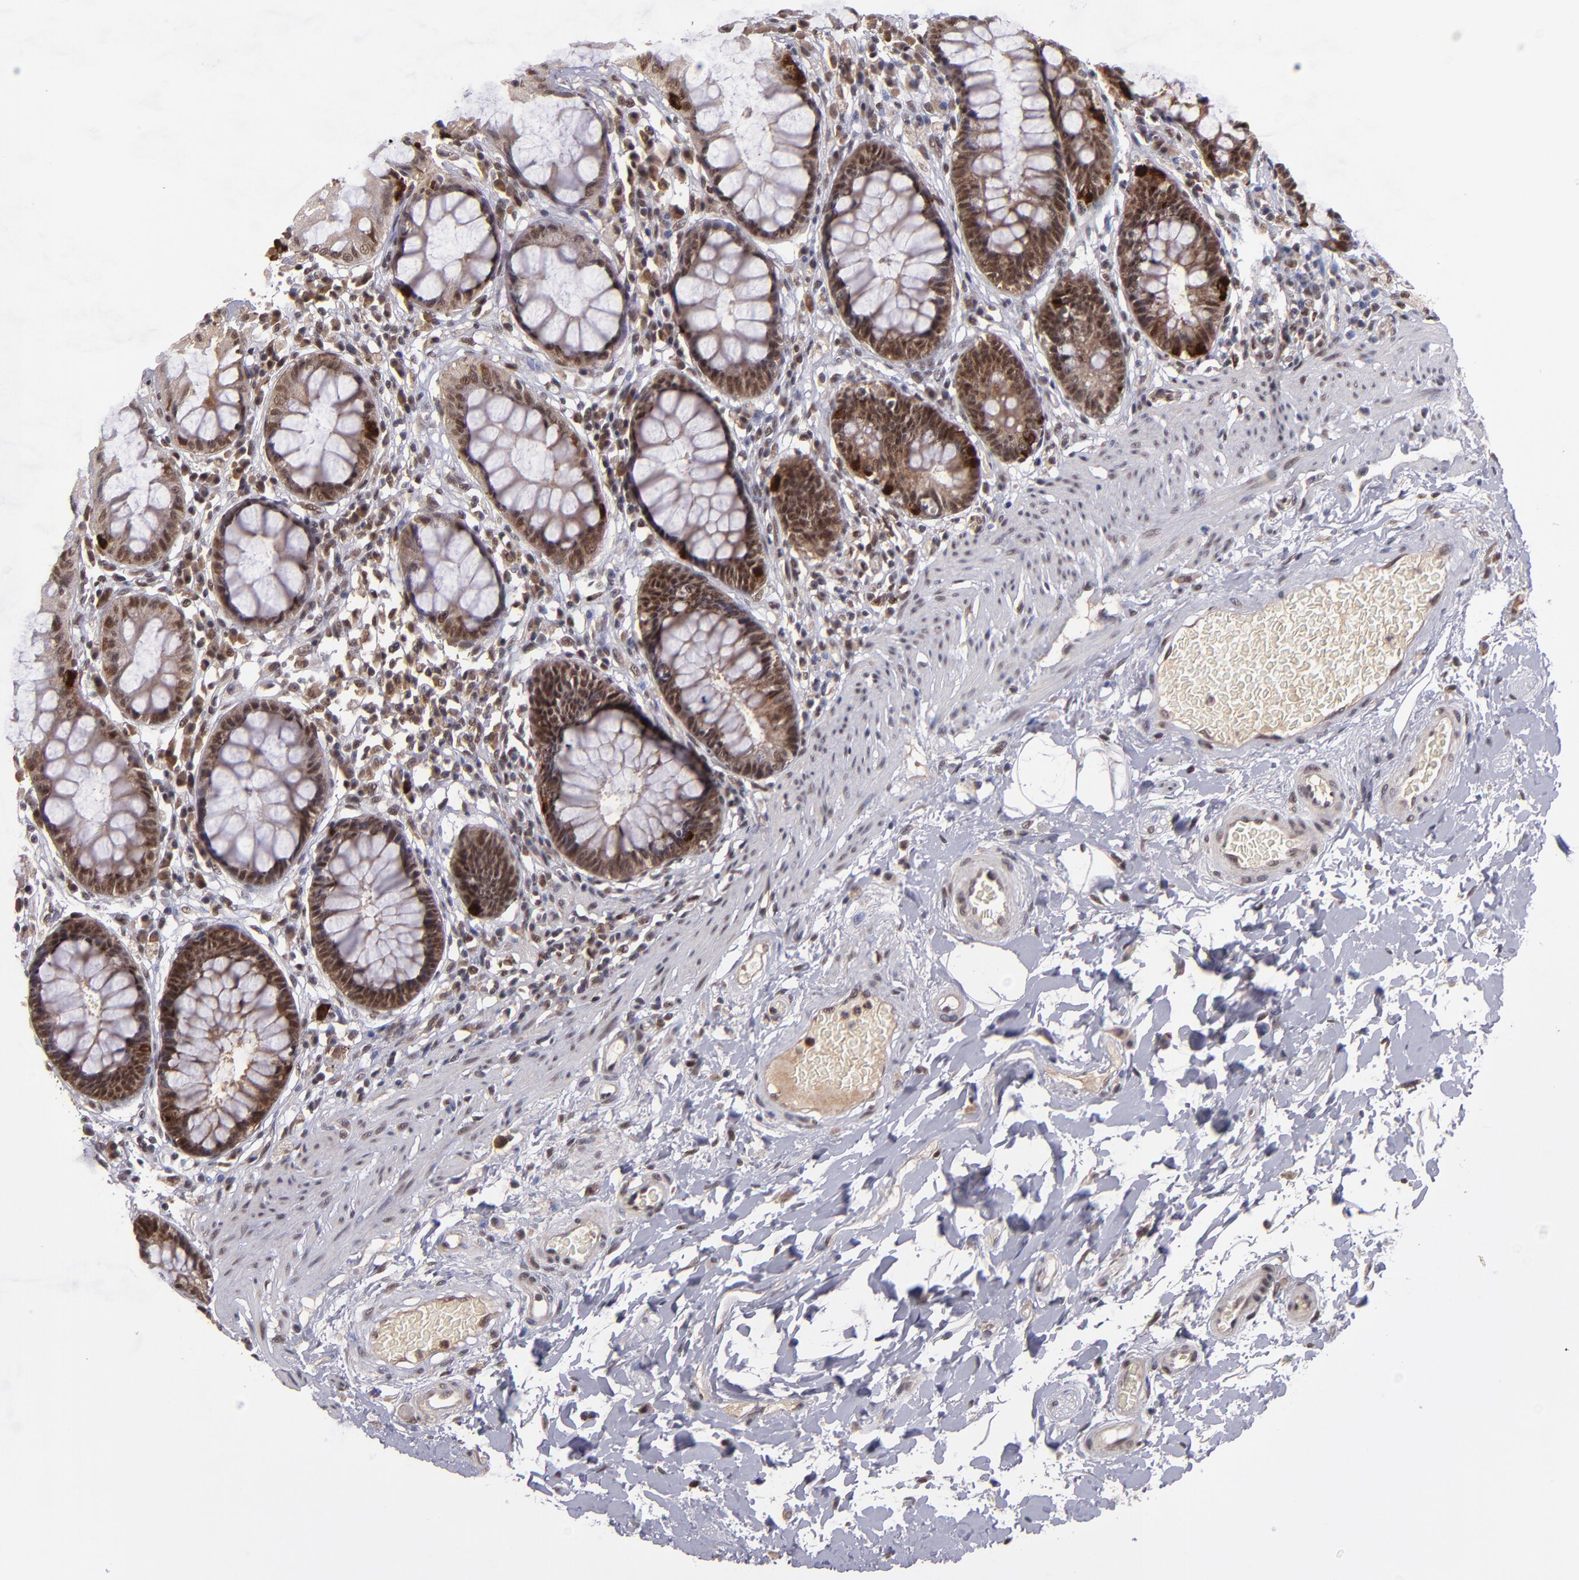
{"staining": {"intensity": "strong", "quantity": ">75%", "location": "cytoplasmic/membranous,nuclear"}, "tissue": "rectum", "cell_type": "Glandular cells", "image_type": "normal", "snomed": [{"axis": "morphology", "description": "Normal tissue, NOS"}, {"axis": "topography", "description": "Rectum"}], "caption": "DAB (3,3'-diaminobenzidine) immunohistochemical staining of unremarkable rectum exhibits strong cytoplasmic/membranous,nuclear protein positivity in approximately >75% of glandular cells. Nuclei are stained in blue.", "gene": "EP300", "patient": {"sex": "female", "age": 46}}